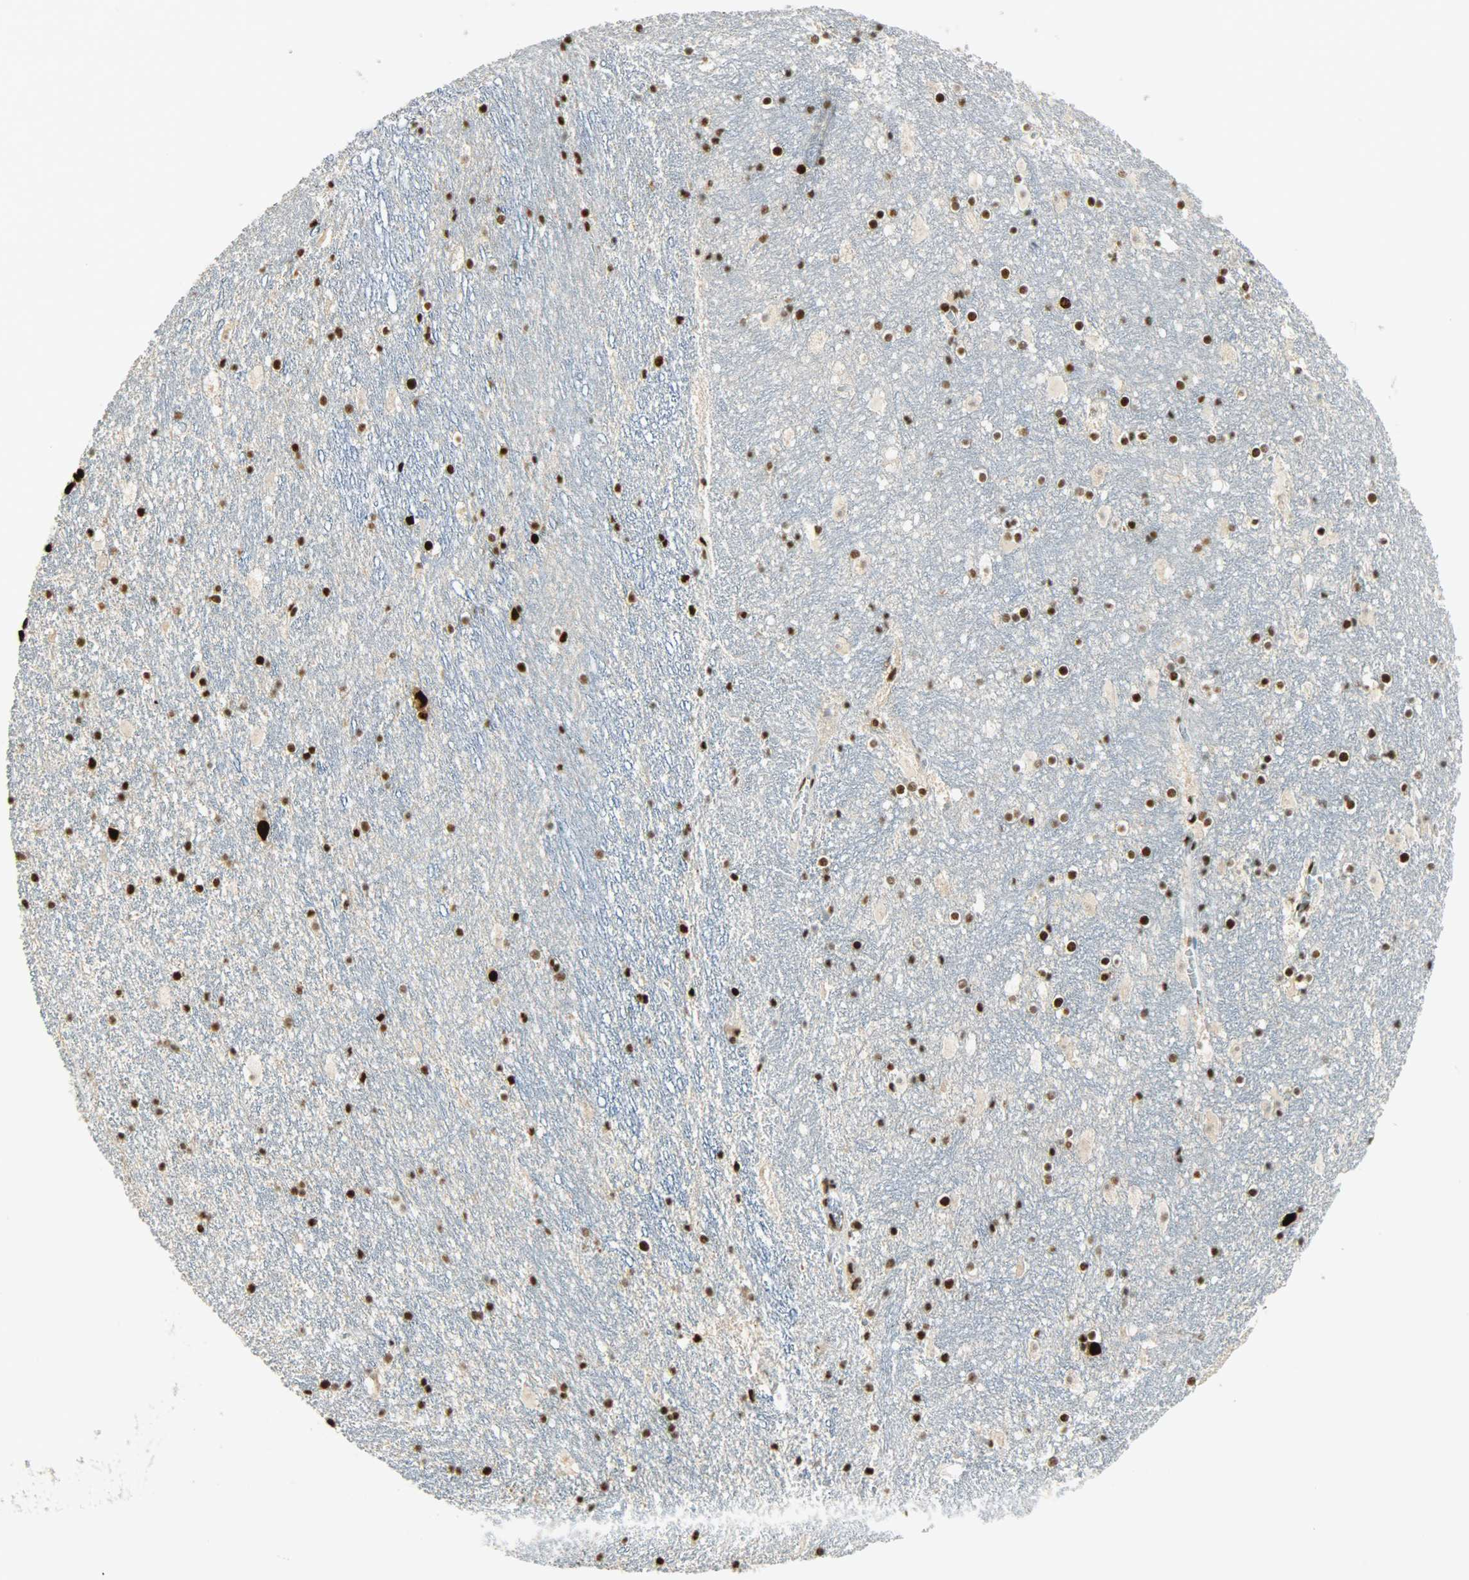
{"staining": {"intensity": "strong", "quantity": ">75%", "location": "nuclear"}, "tissue": "hippocampus", "cell_type": "Glial cells", "image_type": "normal", "snomed": [{"axis": "morphology", "description": "Normal tissue, NOS"}, {"axis": "topography", "description": "Hippocampus"}], "caption": "A micrograph of human hippocampus stained for a protein exhibits strong nuclear brown staining in glial cells. (IHC, brightfield microscopy, high magnification).", "gene": "MYEF2", "patient": {"sex": "male", "age": 45}}